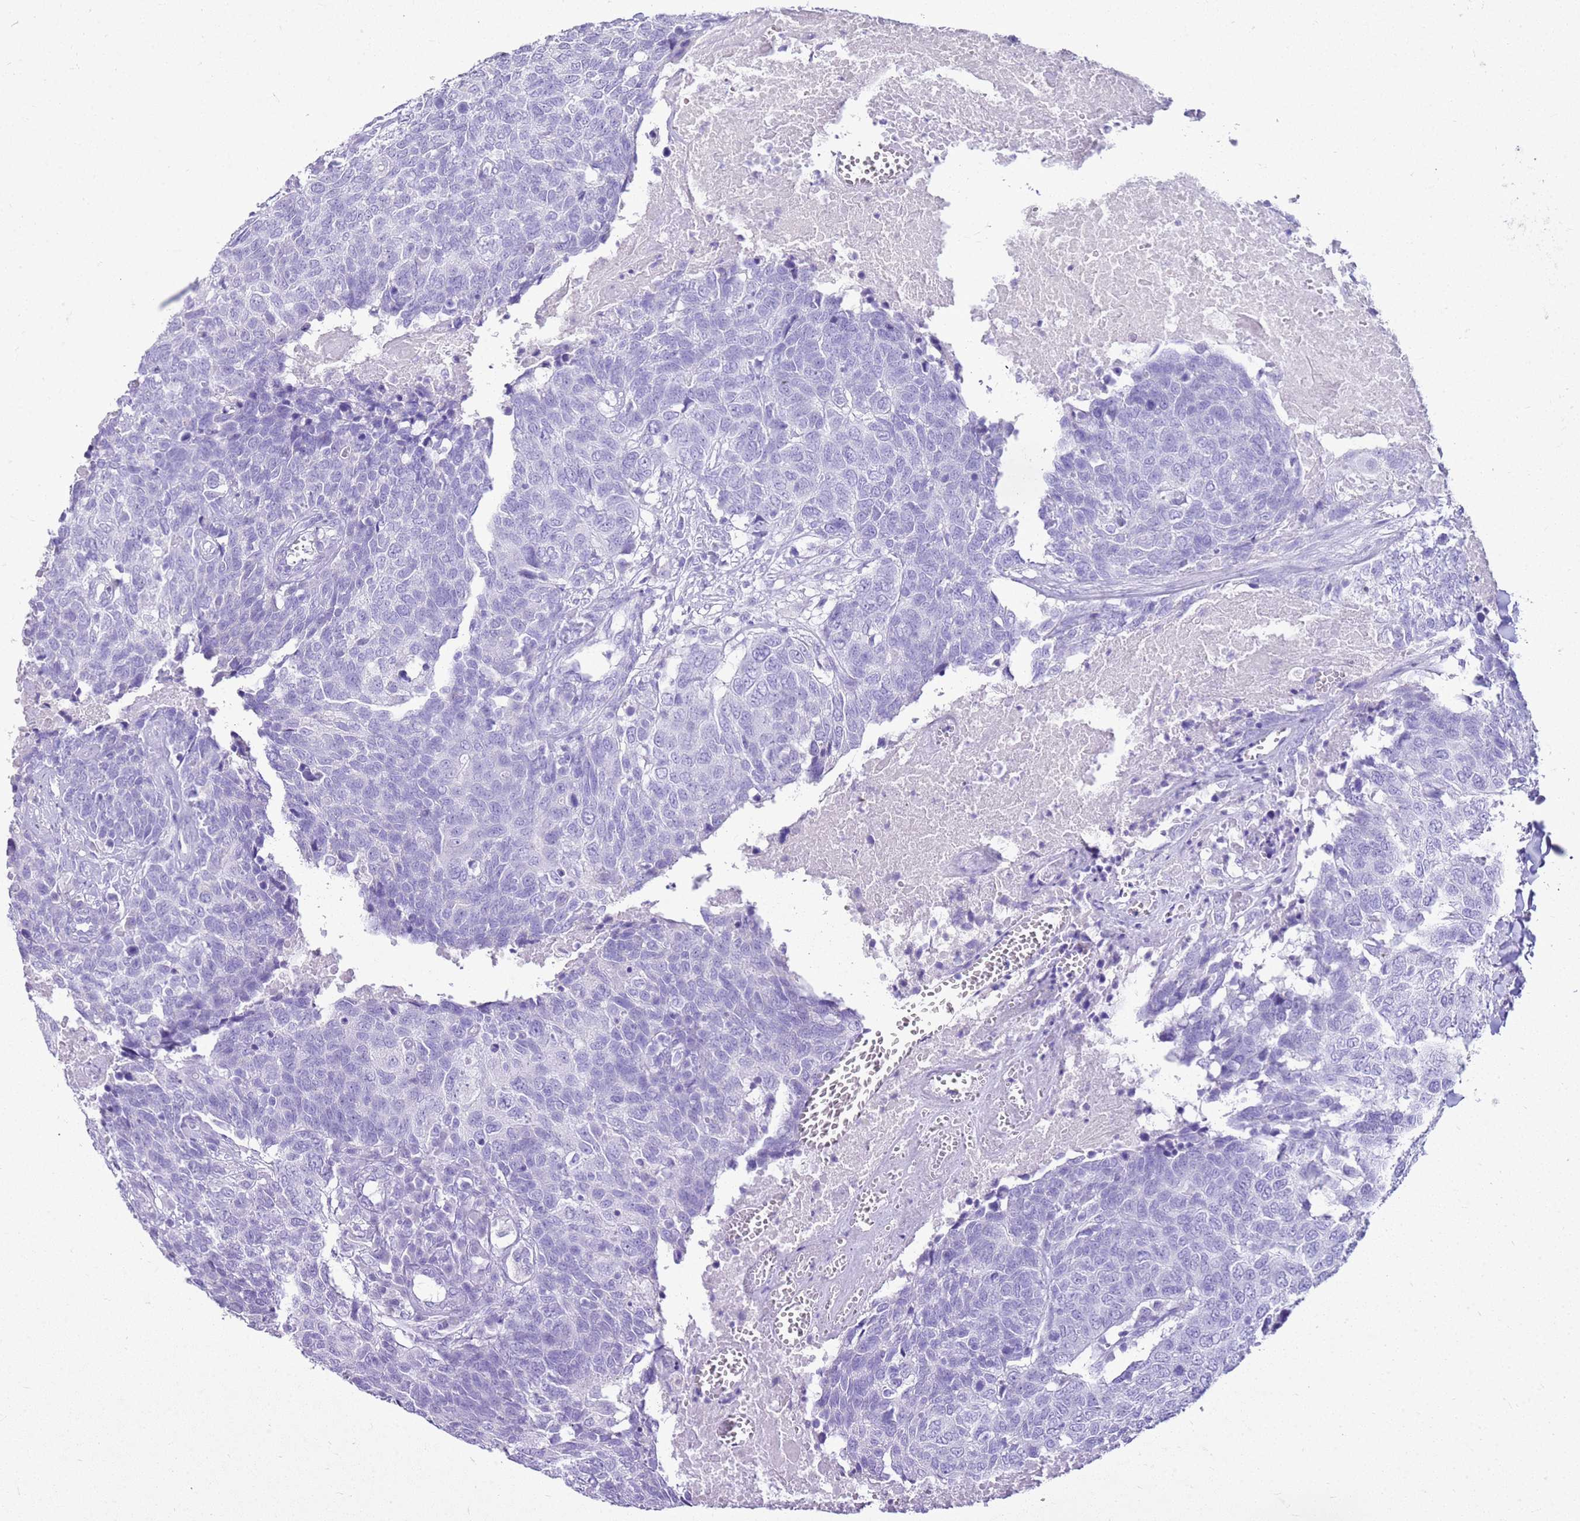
{"staining": {"intensity": "negative", "quantity": "none", "location": "none"}, "tissue": "head and neck cancer", "cell_type": "Tumor cells", "image_type": "cancer", "snomed": [{"axis": "morphology", "description": "Squamous cell carcinoma, NOS"}, {"axis": "topography", "description": "Head-Neck"}], "caption": "Head and neck squamous cell carcinoma was stained to show a protein in brown. There is no significant positivity in tumor cells. Nuclei are stained in blue.", "gene": "CA8", "patient": {"sex": "male", "age": 66}}